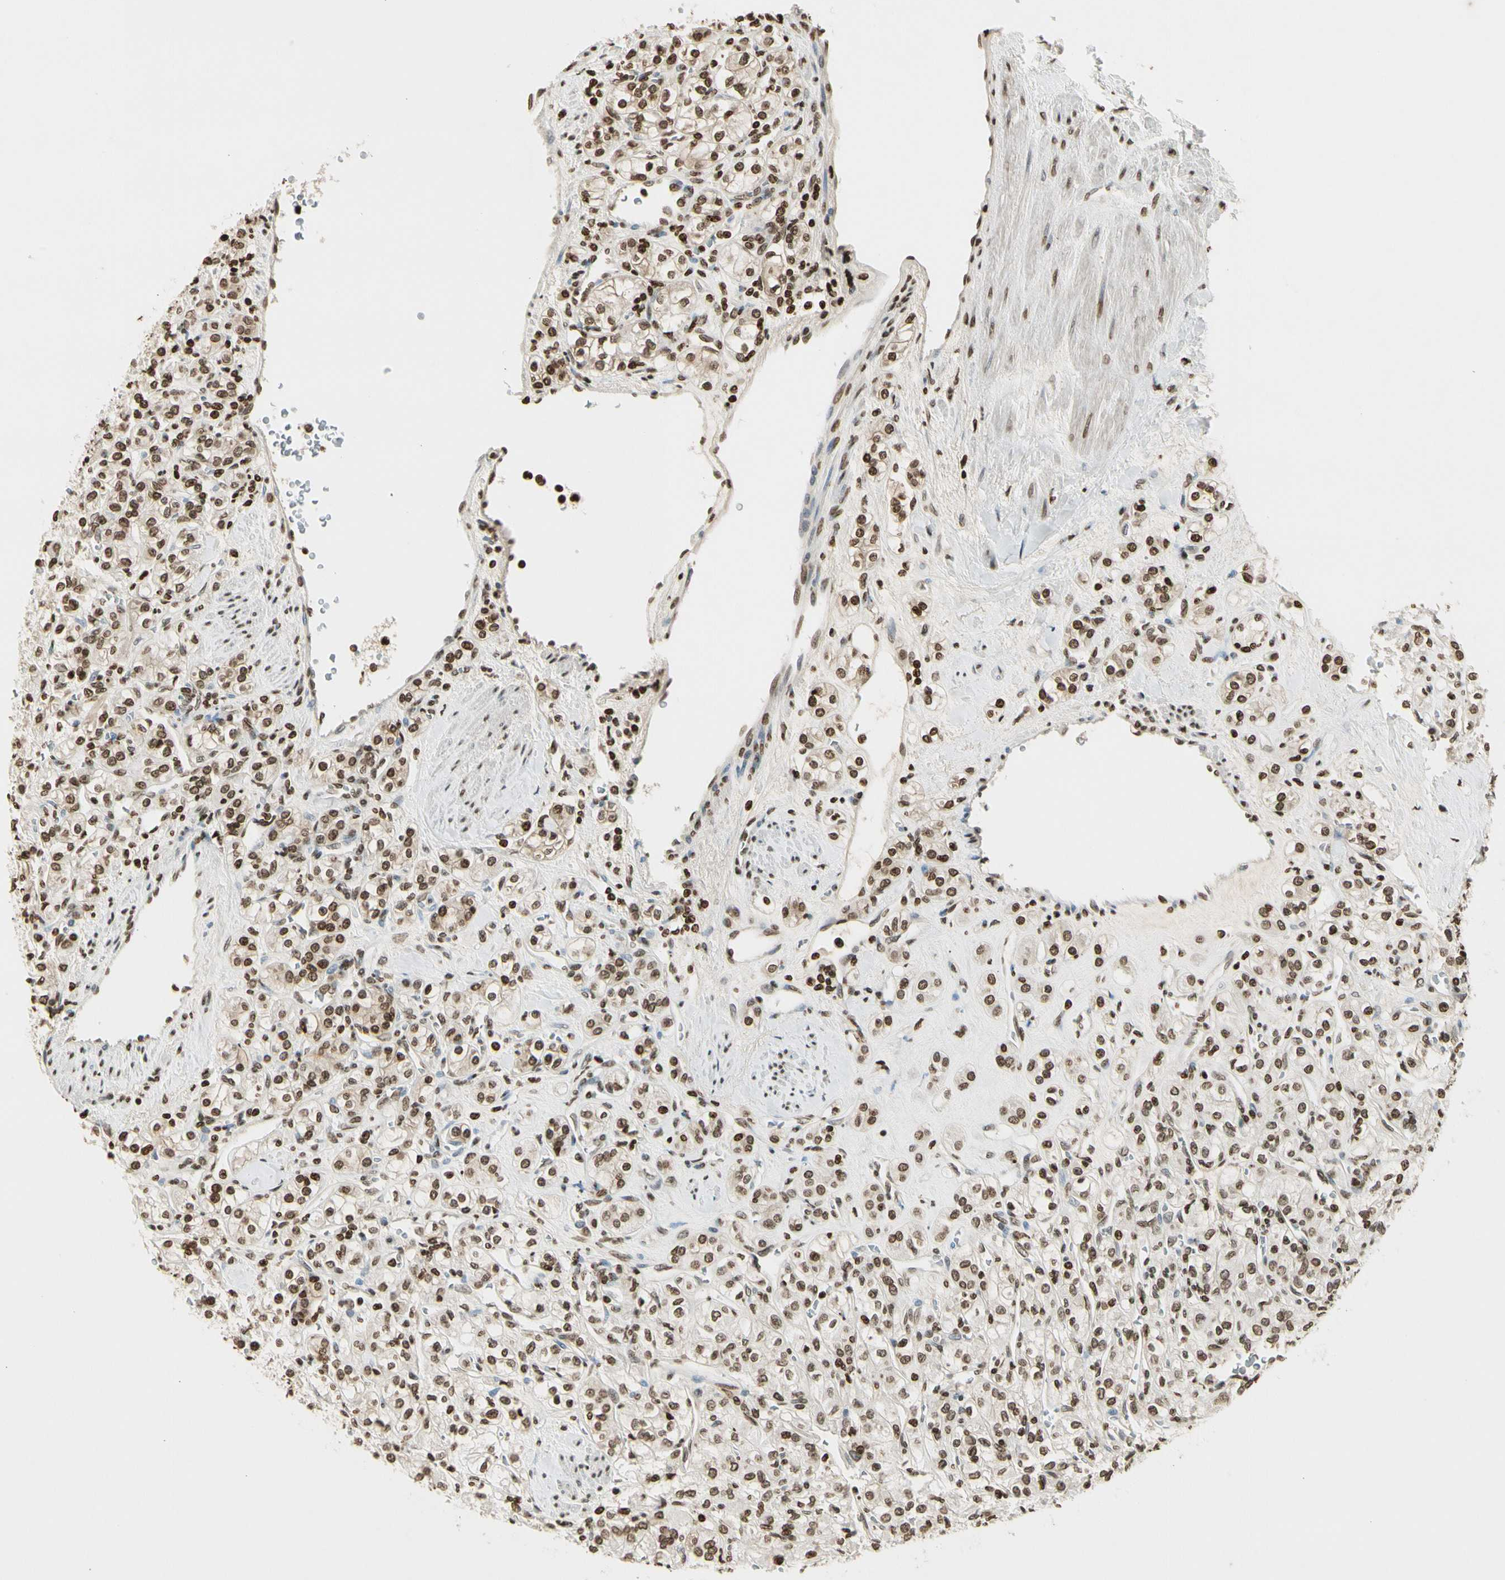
{"staining": {"intensity": "moderate", "quantity": ">75%", "location": "nuclear"}, "tissue": "renal cancer", "cell_type": "Tumor cells", "image_type": "cancer", "snomed": [{"axis": "morphology", "description": "Adenocarcinoma, NOS"}, {"axis": "topography", "description": "Kidney"}], "caption": "Tumor cells demonstrate medium levels of moderate nuclear positivity in approximately >75% of cells in human adenocarcinoma (renal).", "gene": "RORA", "patient": {"sex": "male", "age": 77}}